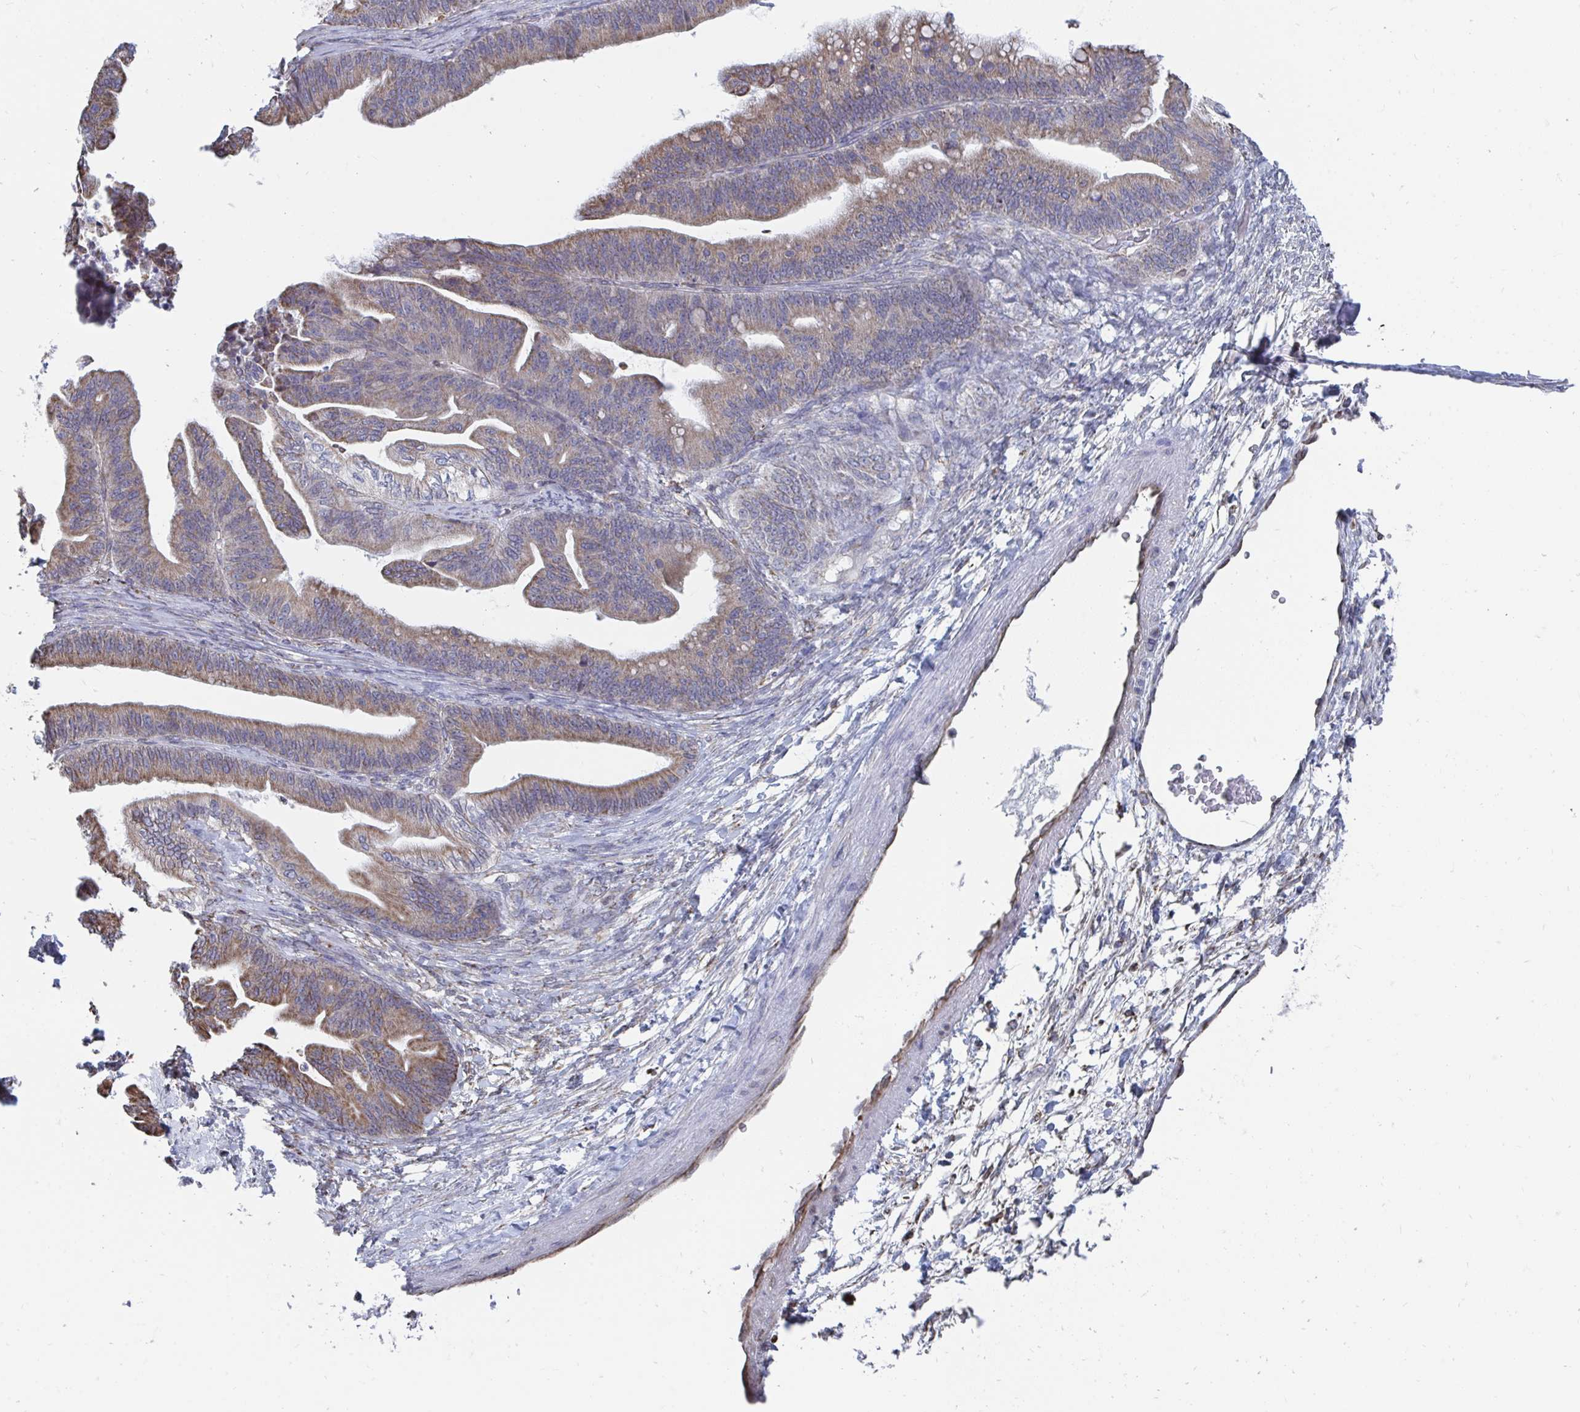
{"staining": {"intensity": "weak", "quantity": "25%-75%", "location": "cytoplasmic/membranous"}, "tissue": "ovarian cancer", "cell_type": "Tumor cells", "image_type": "cancer", "snomed": [{"axis": "morphology", "description": "Cystadenocarcinoma, mucinous, NOS"}, {"axis": "topography", "description": "Ovary"}], "caption": "IHC (DAB (3,3'-diaminobenzidine)) staining of ovarian cancer demonstrates weak cytoplasmic/membranous protein expression in about 25%-75% of tumor cells.", "gene": "ELAVL1", "patient": {"sex": "female", "age": 67}}